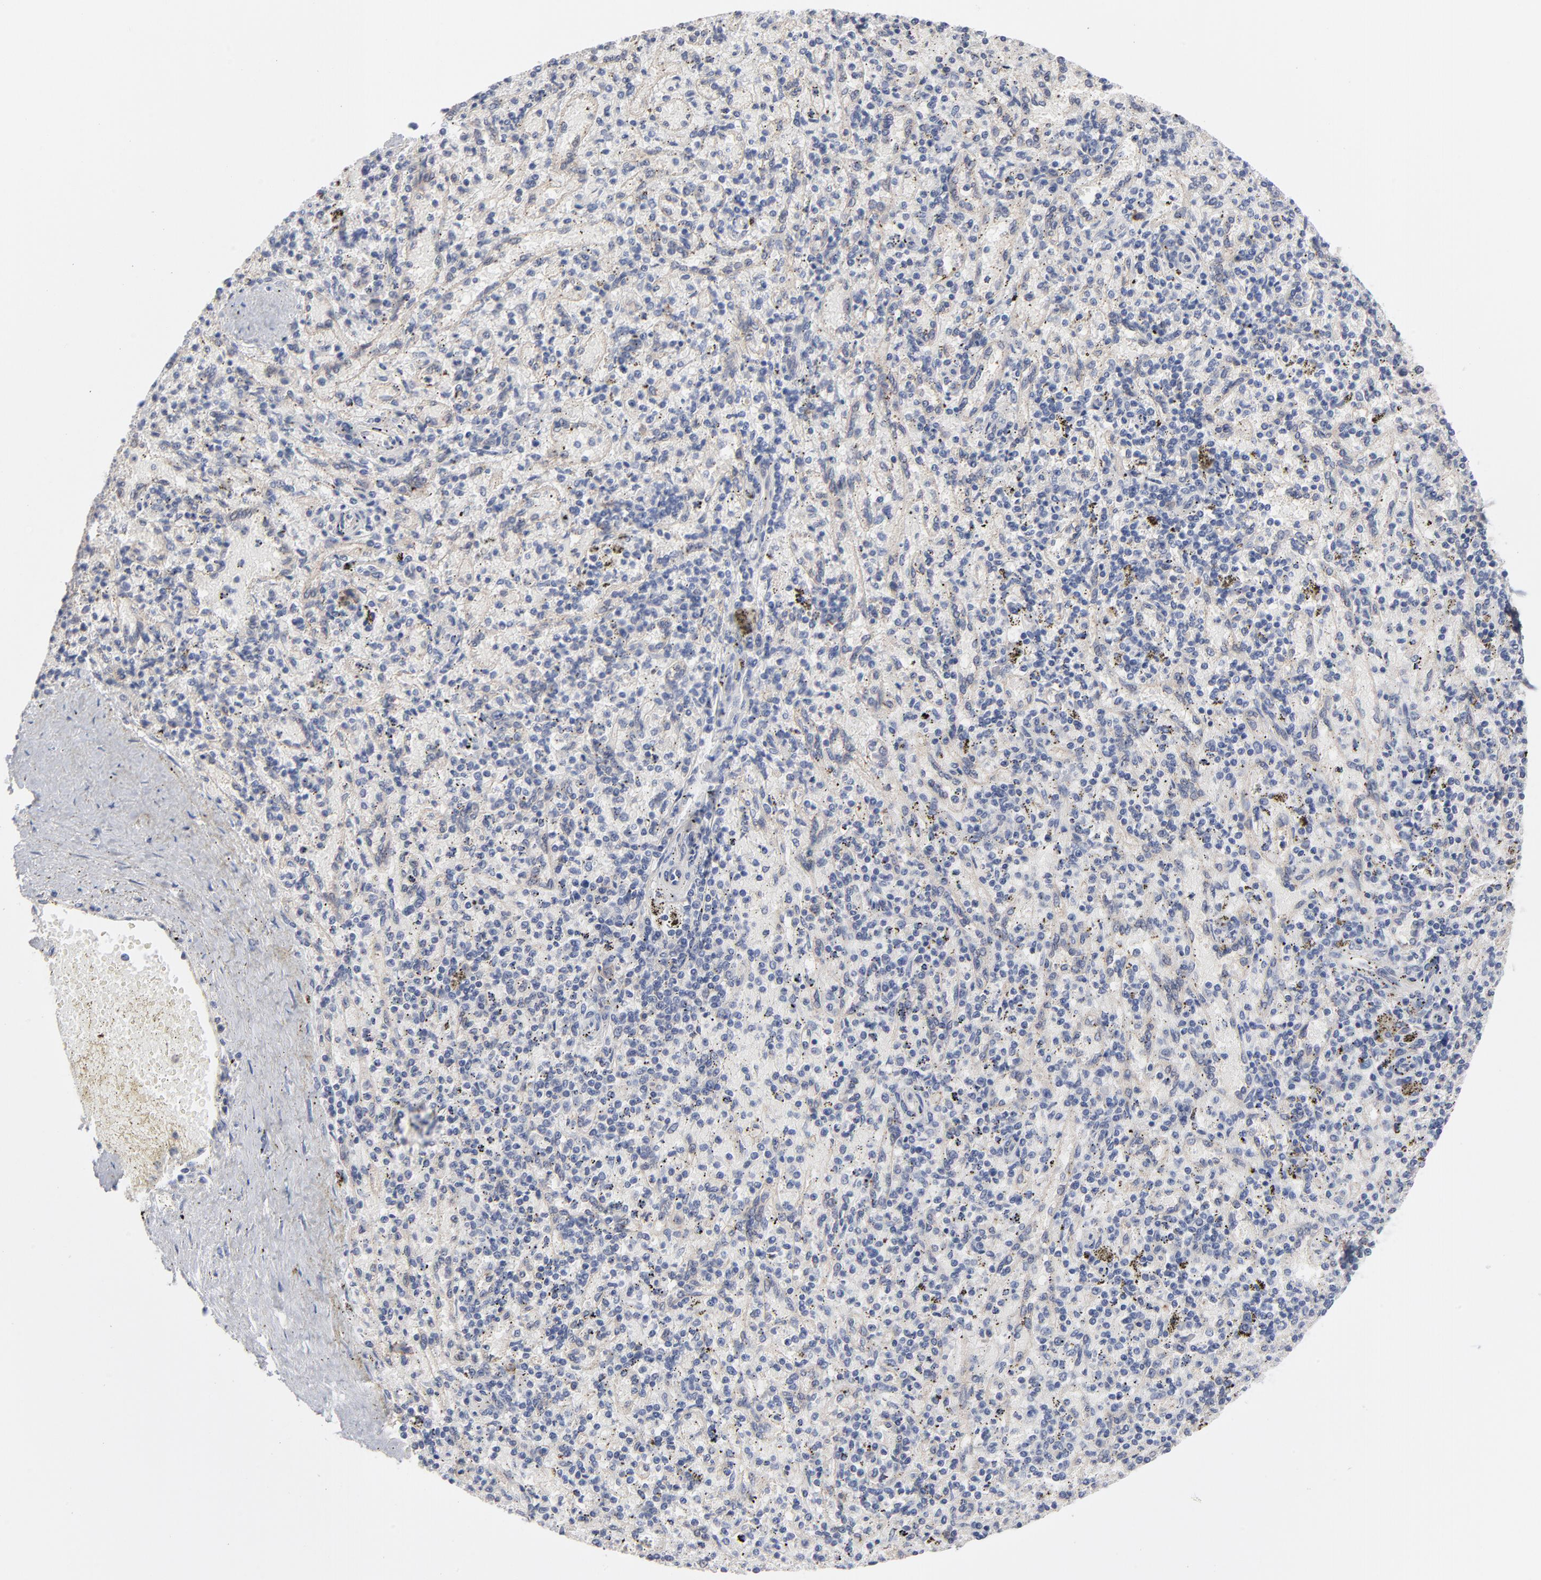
{"staining": {"intensity": "weak", "quantity": "<25%", "location": "cytoplasmic/membranous"}, "tissue": "spleen", "cell_type": "Cells in red pulp", "image_type": "normal", "snomed": [{"axis": "morphology", "description": "Normal tissue, NOS"}, {"axis": "topography", "description": "Spleen"}], "caption": "Immunohistochemistry (IHC) micrograph of normal human spleen stained for a protein (brown), which shows no staining in cells in red pulp.", "gene": "SLC16A1", "patient": {"sex": "female", "age": 43}}